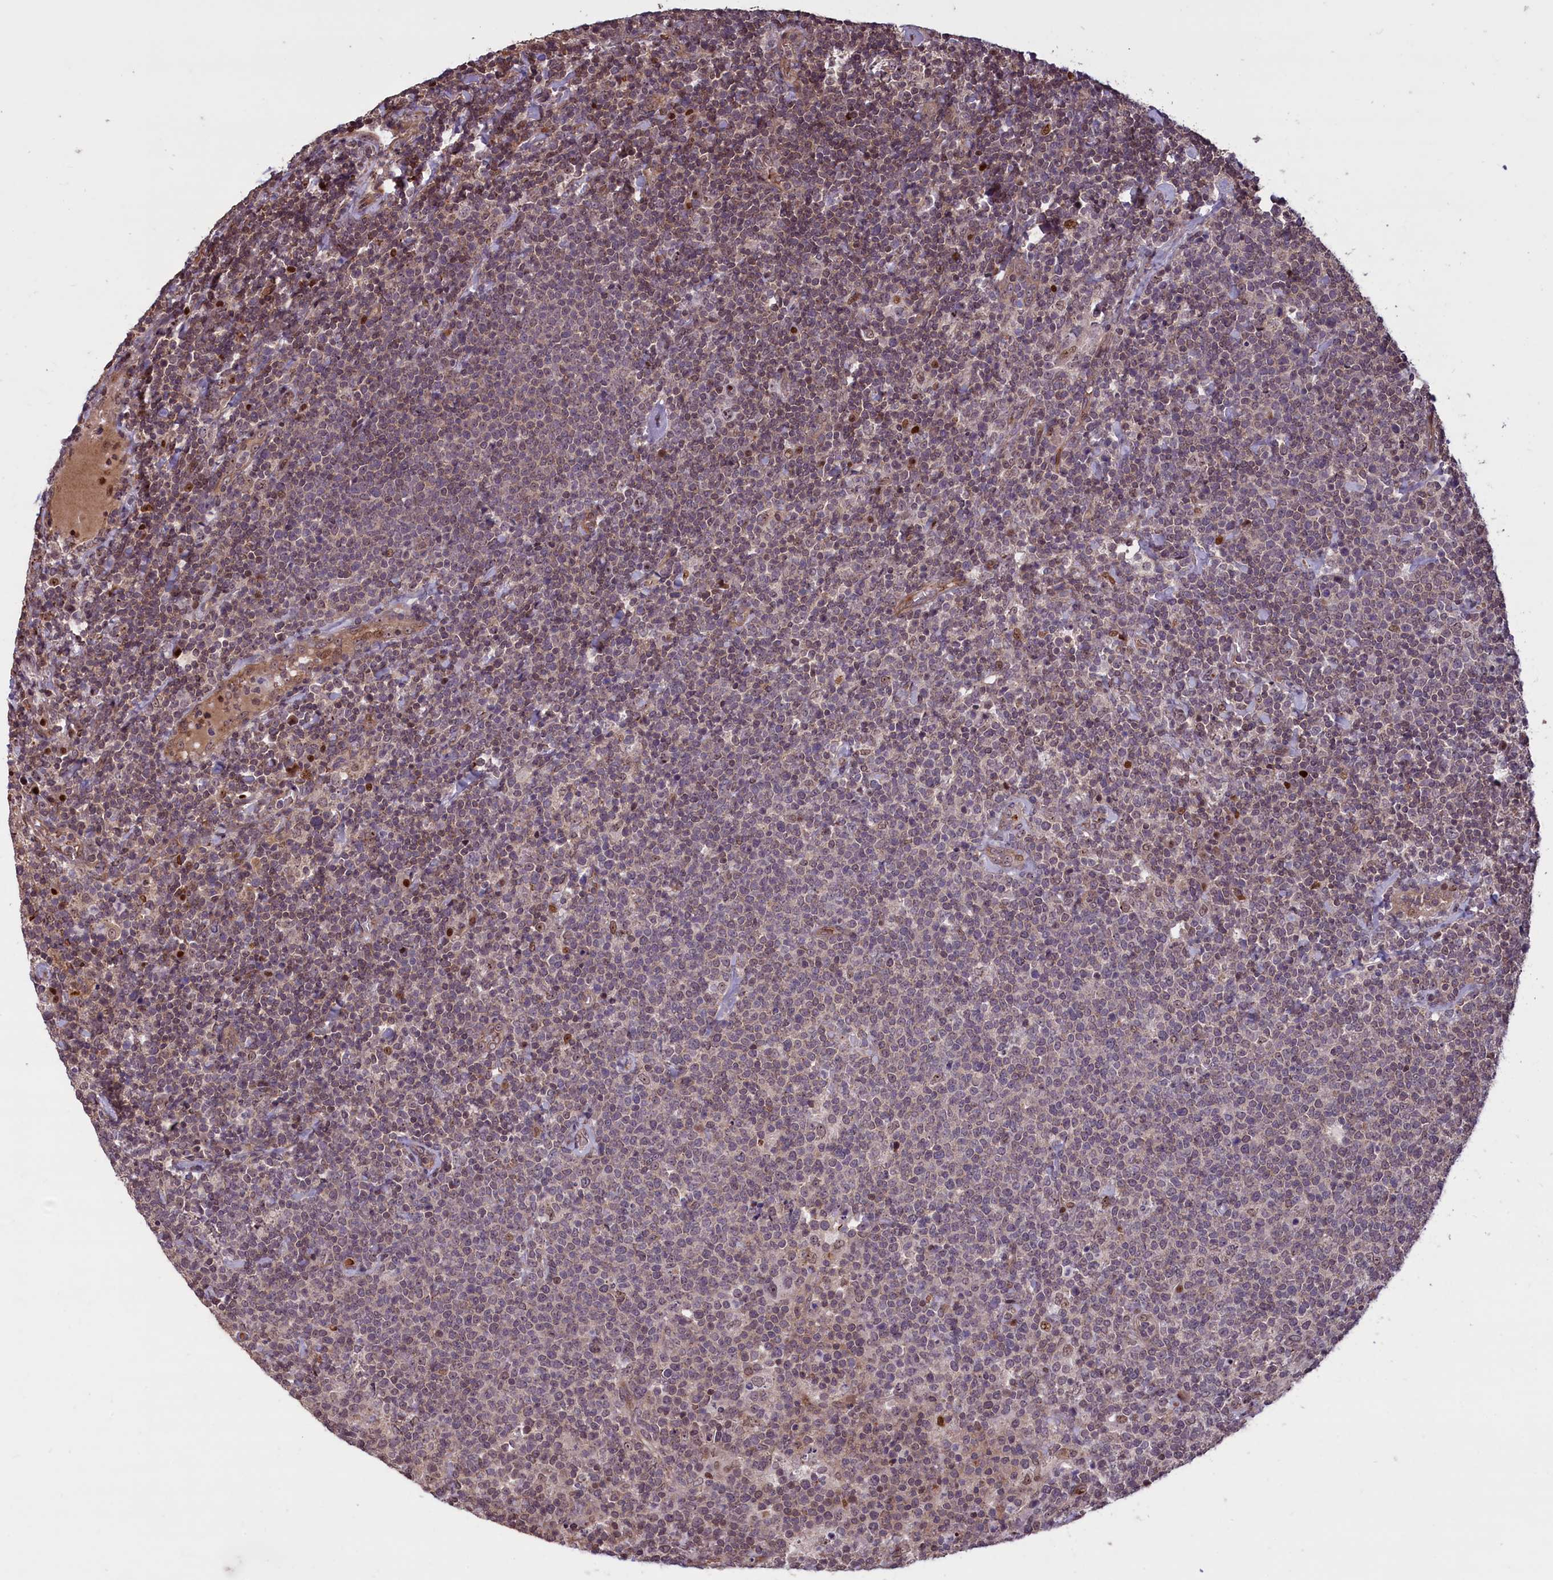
{"staining": {"intensity": "weak", "quantity": "25%-75%", "location": "cytoplasmic/membranous,nuclear"}, "tissue": "lymphoma", "cell_type": "Tumor cells", "image_type": "cancer", "snomed": [{"axis": "morphology", "description": "Malignant lymphoma, non-Hodgkin's type, High grade"}, {"axis": "topography", "description": "Lymph node"}], "caption": "This image demonstrates immunohistochemistry (IHC) staining of human malignant lymphoma, non-Hodgkin's type (high-grade), with low weak cytoplasmic/membranous and nuclear staining in about 25%-75% of tumor cells.", "gene": "SHFL", "patient": {"sex": "male", "age": 61}}